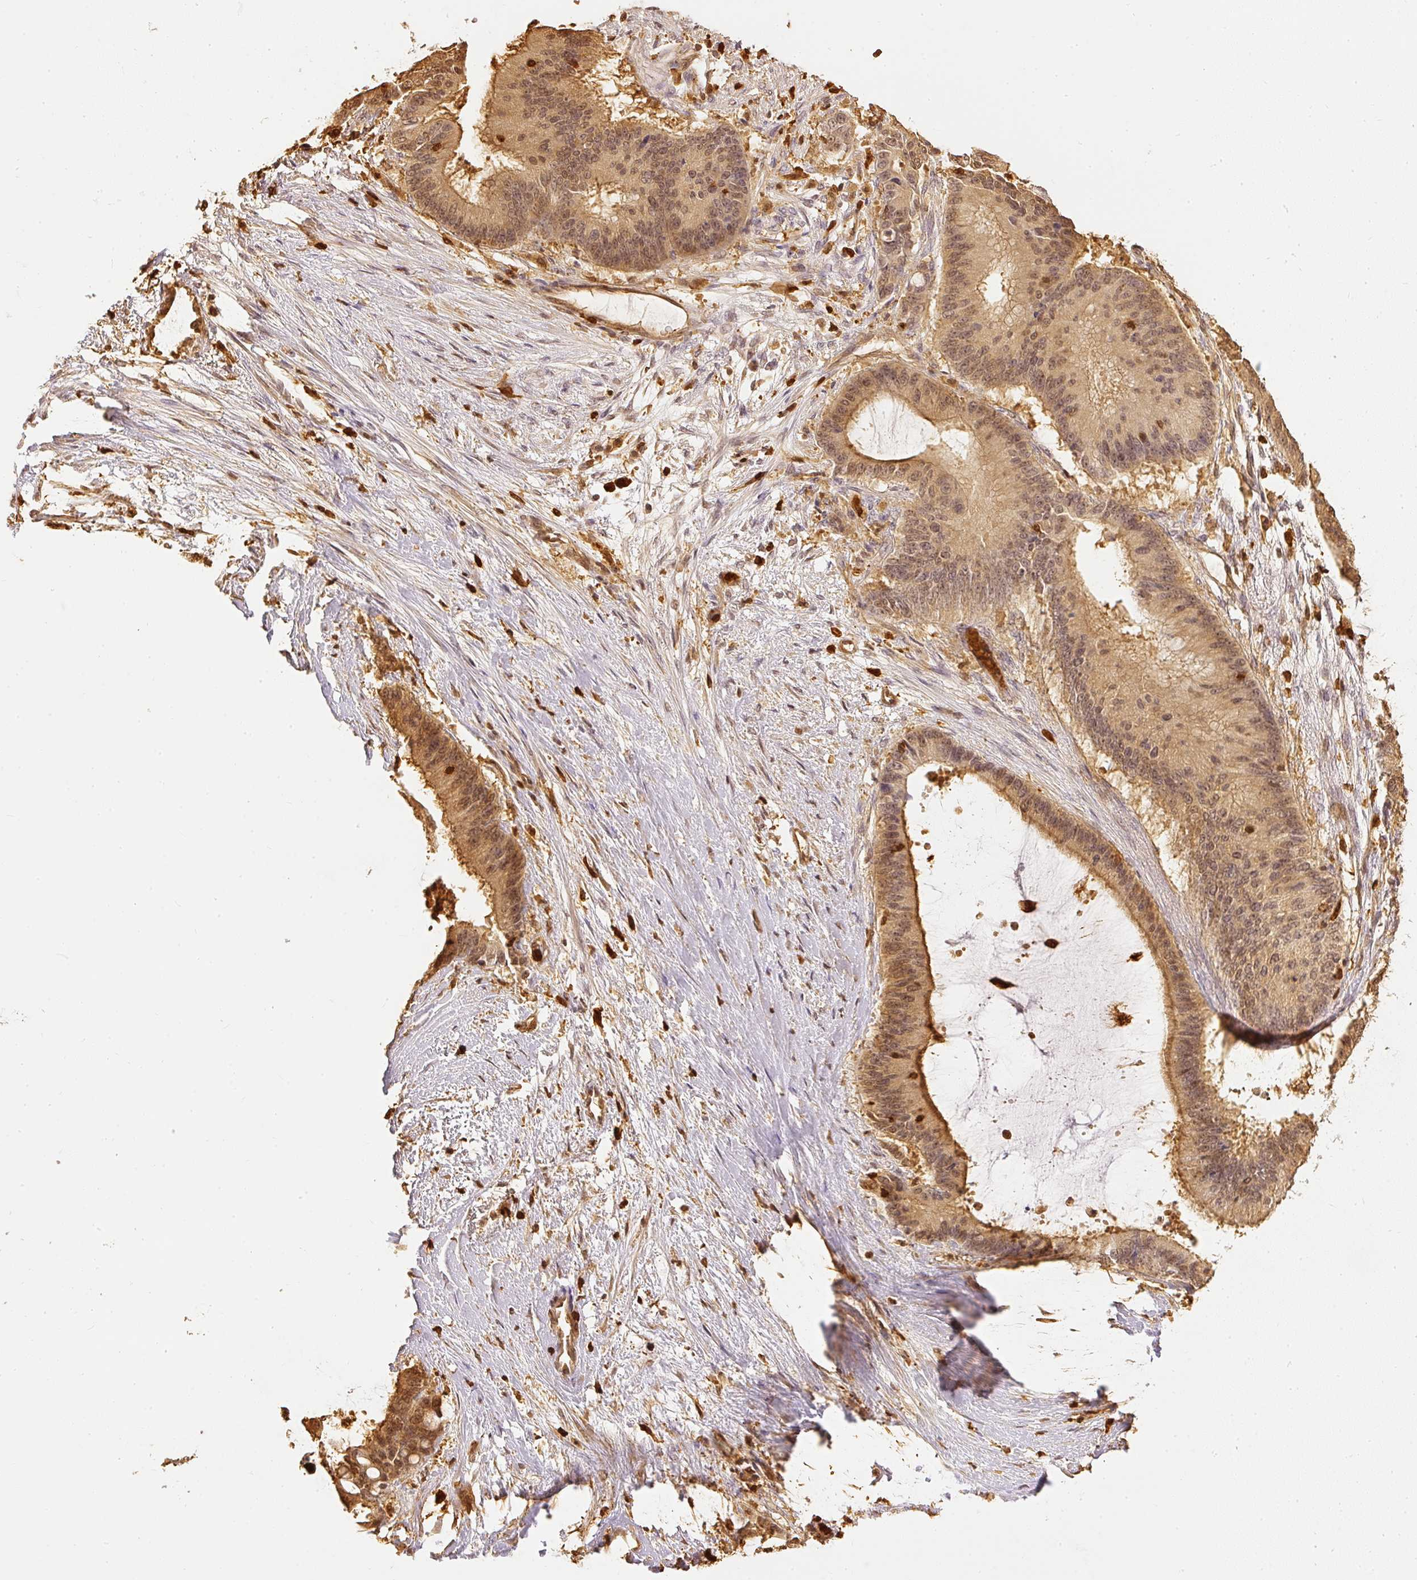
{"staining": {"intensity": "moderate", "quantity": ">75%", "location": "cytoplasmic/membranous,nuclear"}, "tissue": "liver cancer", "cell_type": "Tumor cells", "image_type": "cancer", "snomed": [{"axis": "morphology", "description": "Normal tissue, NOS"}, {"axis": "morphology", "description": "Cholangiocarcinoma"}, {"axis": "topography", "description": "Liver"}, {"axis": "topography", "description": "Peripheral nerve tissue"}], "caption": "A photomicrograph showing moderate cytoplasmic/membranous and nuclear positivity in approximately >75% of tumor cells in liver cholangiocarcinoma, as visualized by brown immunohistochemical staining.", "gene": "PFN1", "patient": {"sex": "female", "age": 73}}